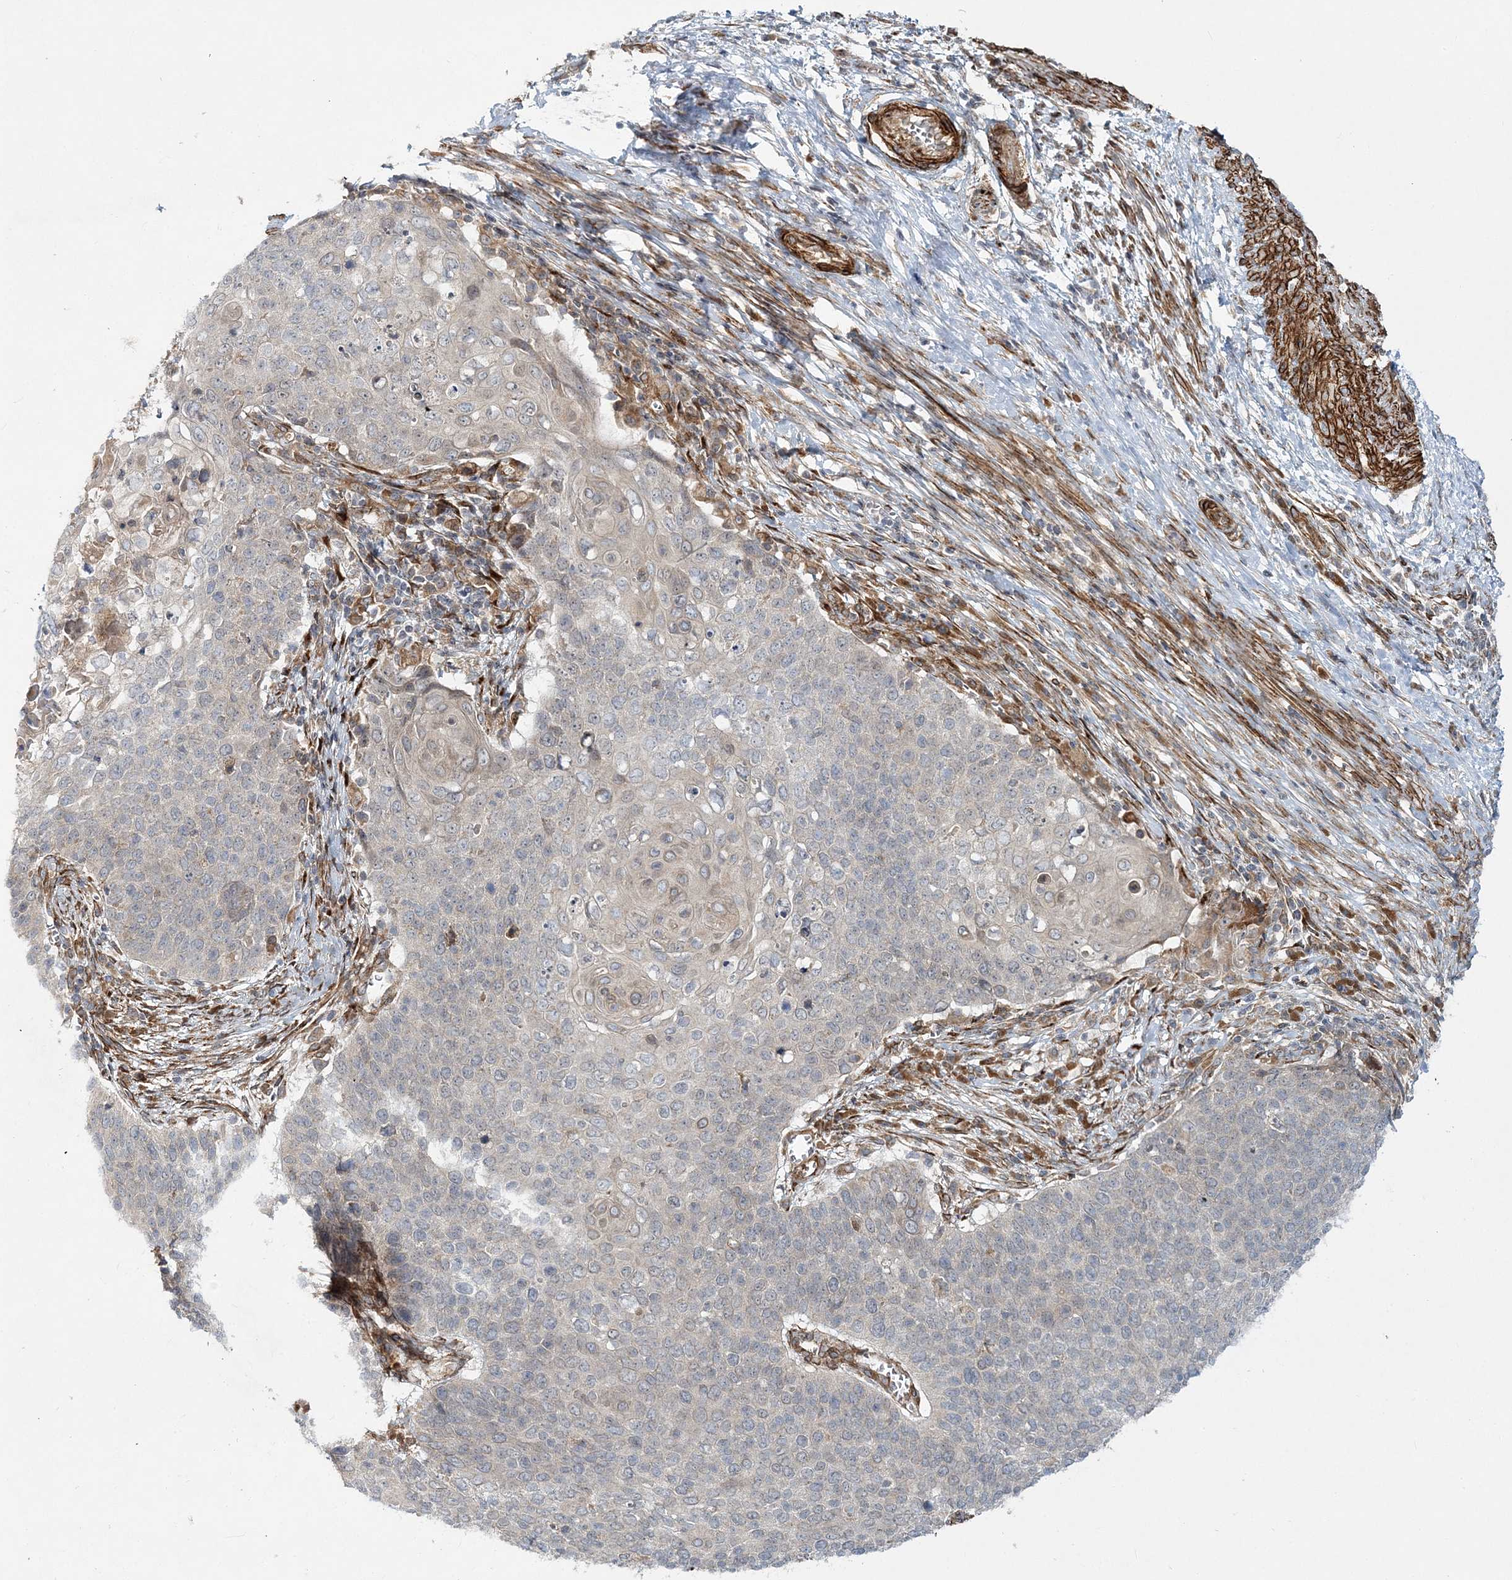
{"staining": {"intensity": "negative", "quantity": "none", "location": "none"}, "tissue": "cervical cancer", "cell_type": "Tumor cells", "image_type": "cancer", "snomed": [{"axis": "morphology", "description": "Squamous cell carcinoma, NOS"}, {"axis": "topography", "description": "Cervix"}], "caption": "IHC micrograph of squamous cell carcinoma (cervical) stained for a protein (brown), which exhibits no expression in tumor cells.", "gene": "NBAS", "patient": {"sex": "female", "age": 39}}